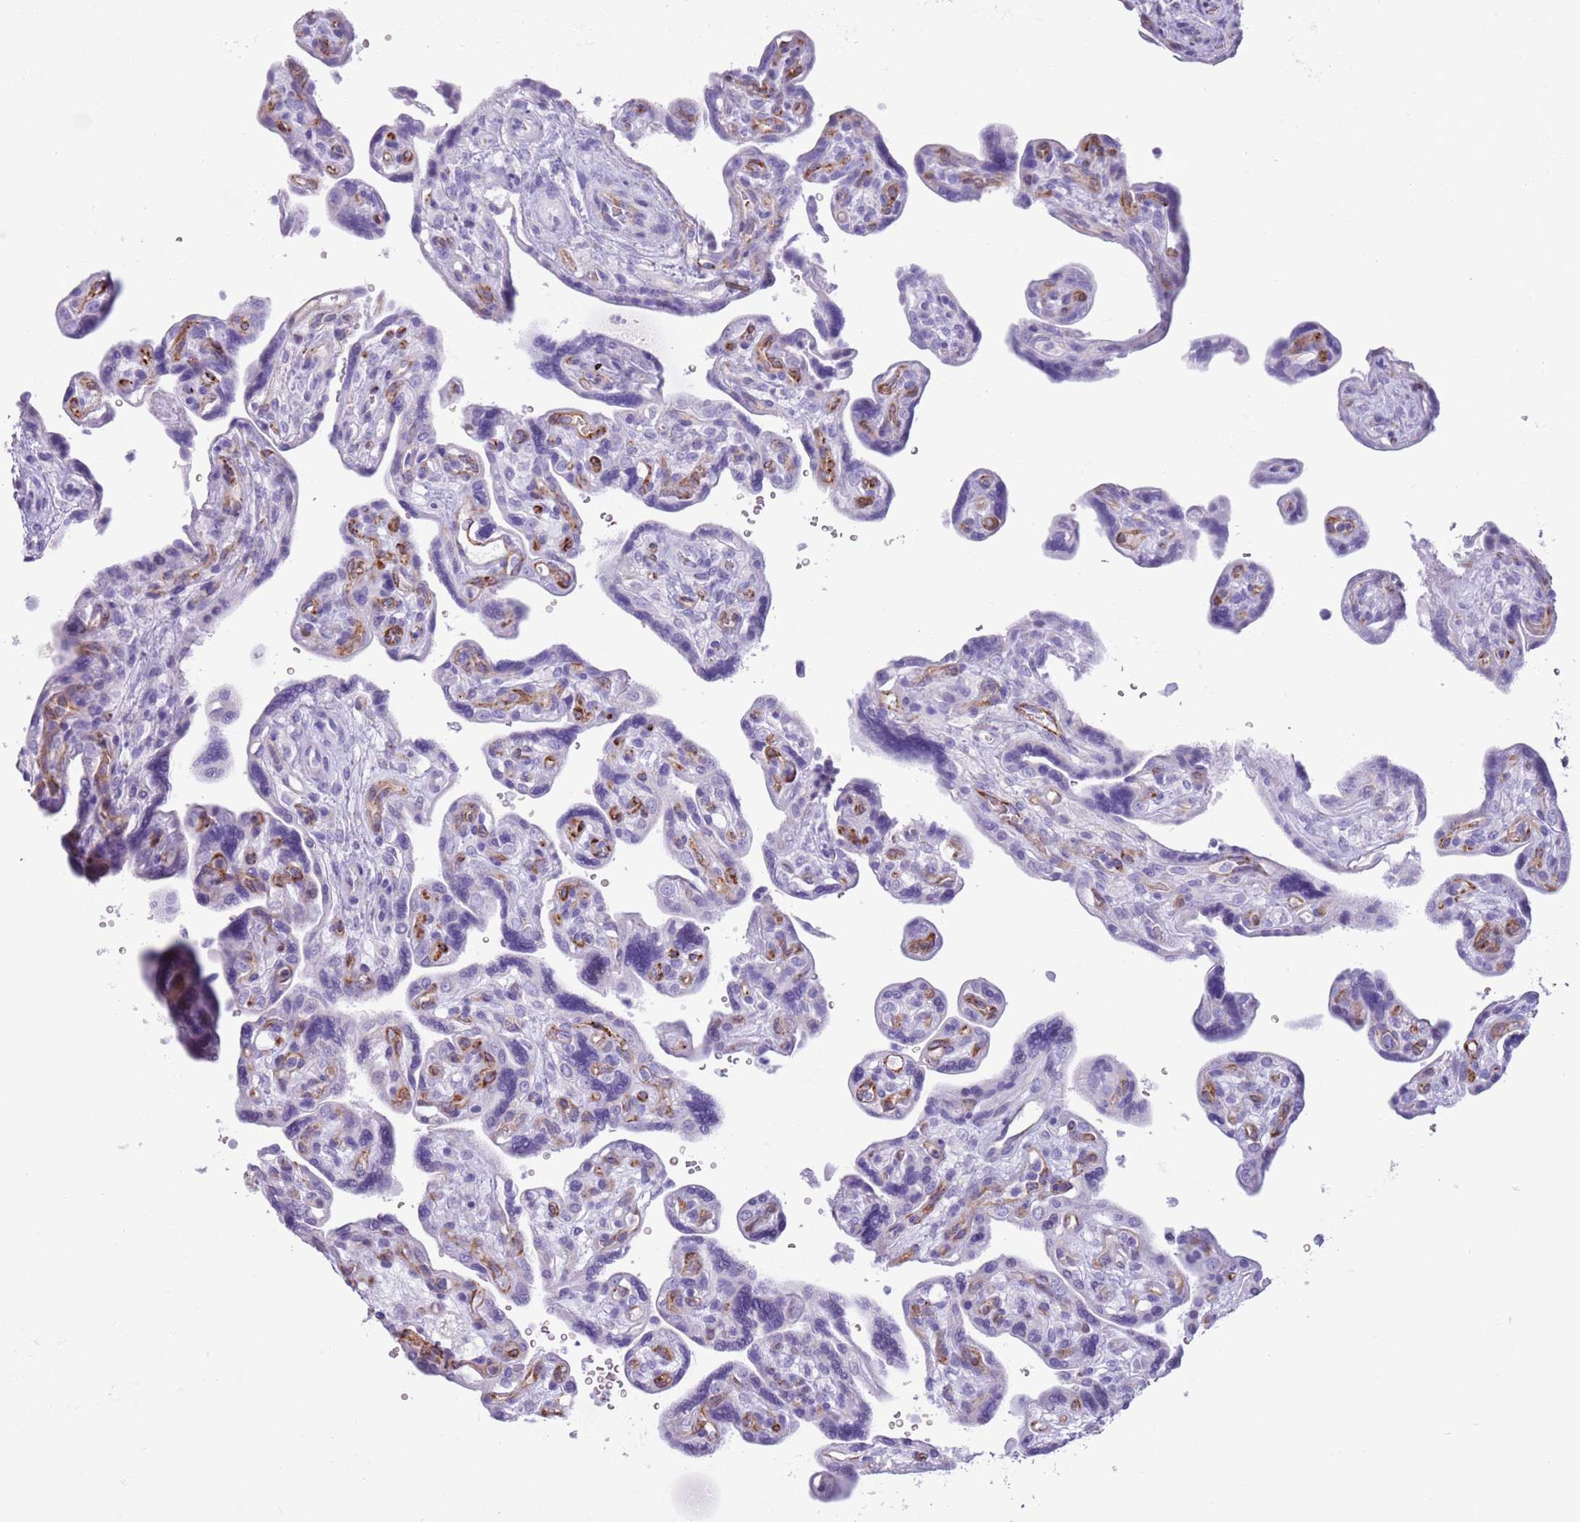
{"staining": {"intensity": "negative", "quantity": "none", "location": "none"}, "tissue": "placenta", "cell_type": "Trophoblastic cells", "image_type": "normal", "snomed": [{"axis": "morphology", "description": "Normal tissue, NOS"}, {"axis": "topography", "description": "Placenta"}], "caption": "An image of placenta stained for a protein exhibits no brown staining in trophoblastic cells. Nuclei are stained in blue.", "gene": "ENSG00000263020", "patient": {"sex": "female", "age": 39}}